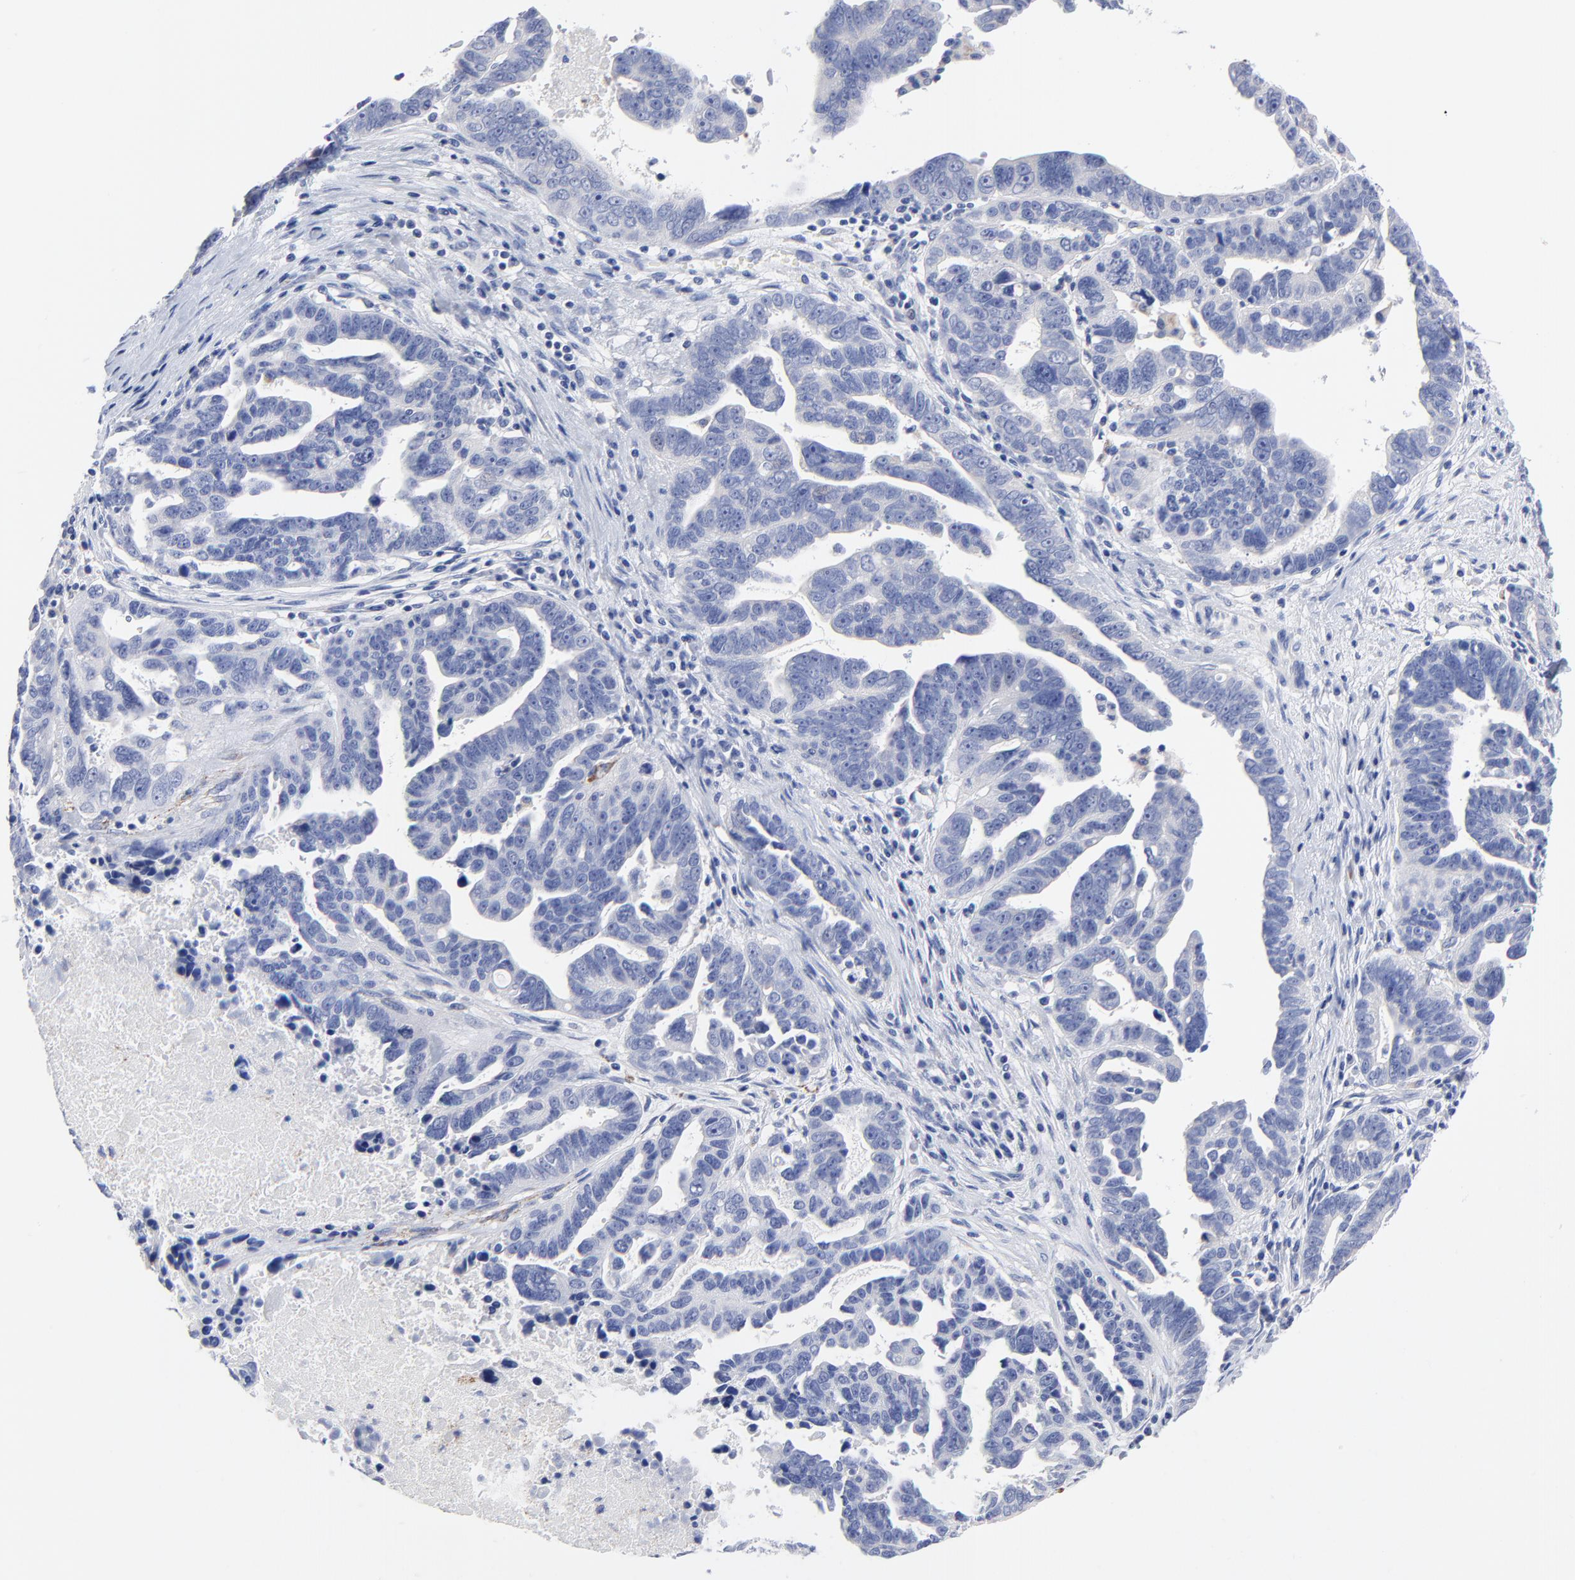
{"staining": {"intensity": "negative", "quantity": "none", "location": "none"}, "tissue": "ovarian cancer", "cell_type": "Tumor cells", "image_type": "cancer", "snomed": [{"axis": "morphology", "description": "Carcinoma, endometroid"}, {"axis": "morphology", "description": "Cystadenocarcinoma, serous, NOS"}, {"axis": "topography", "description": "Ovary"}], "caption": "Image shows no significant protein expression in tumor cells of ovarian cancer (endometroid carcinoma).", "gene": "FBXO10", "patient": {"sex": "female", "age": 45}}